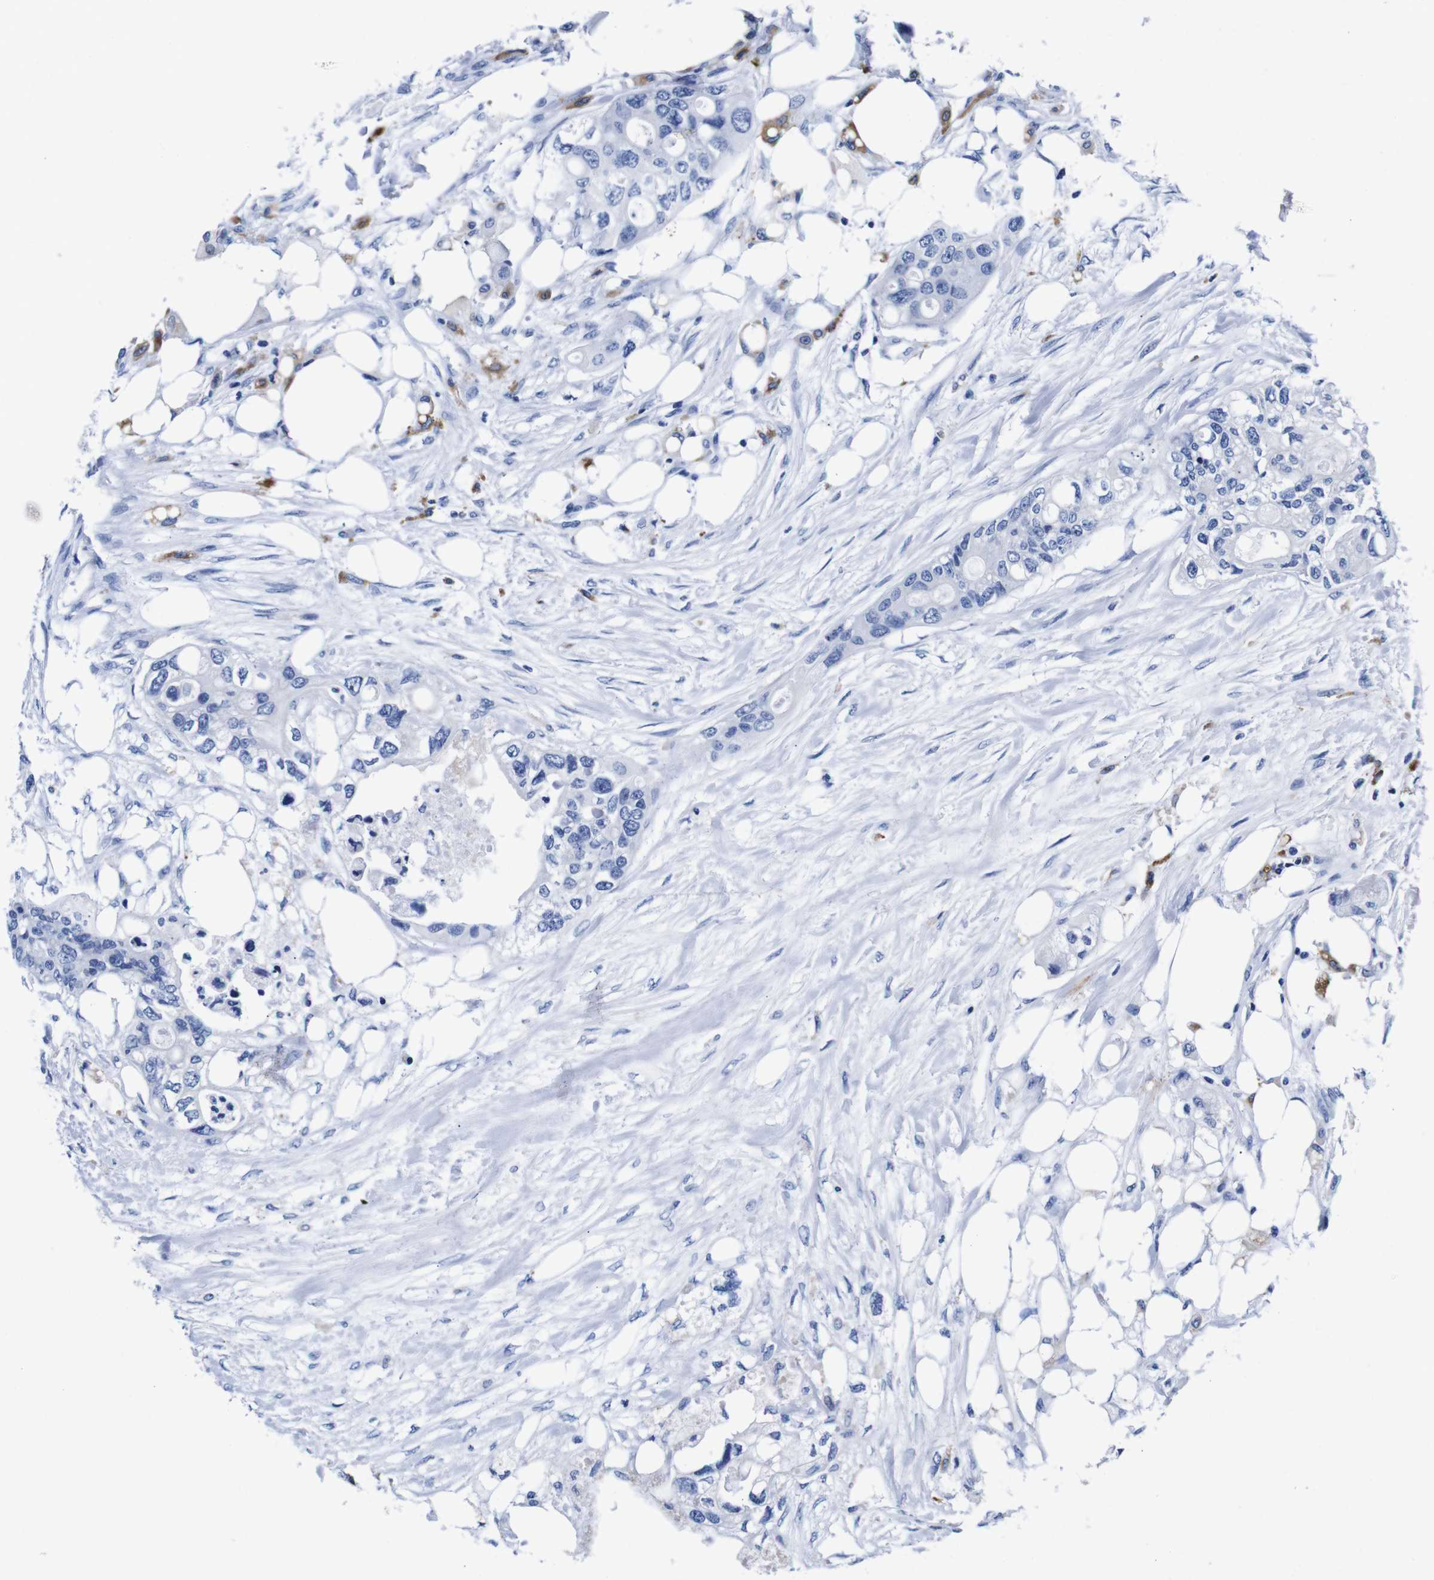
{"staining": {"intensity": "negative", "quantity": "none", "location": "none"}, "tissue": "colorectal cancer", "cell_type": "Tumor cells", "image_type": "cancer", "snomed": [{"axis": "morphology", "description": "Adenocarcinoma, NOS"}, {"axis": "topography", "description": "Colon"}], "caption": "Colorectal cancer stained for a protein using IHC exhibits no staining tumor cells.", "gene": "HLA-DMB", "patient": {"sex": "female", "age": 57}}